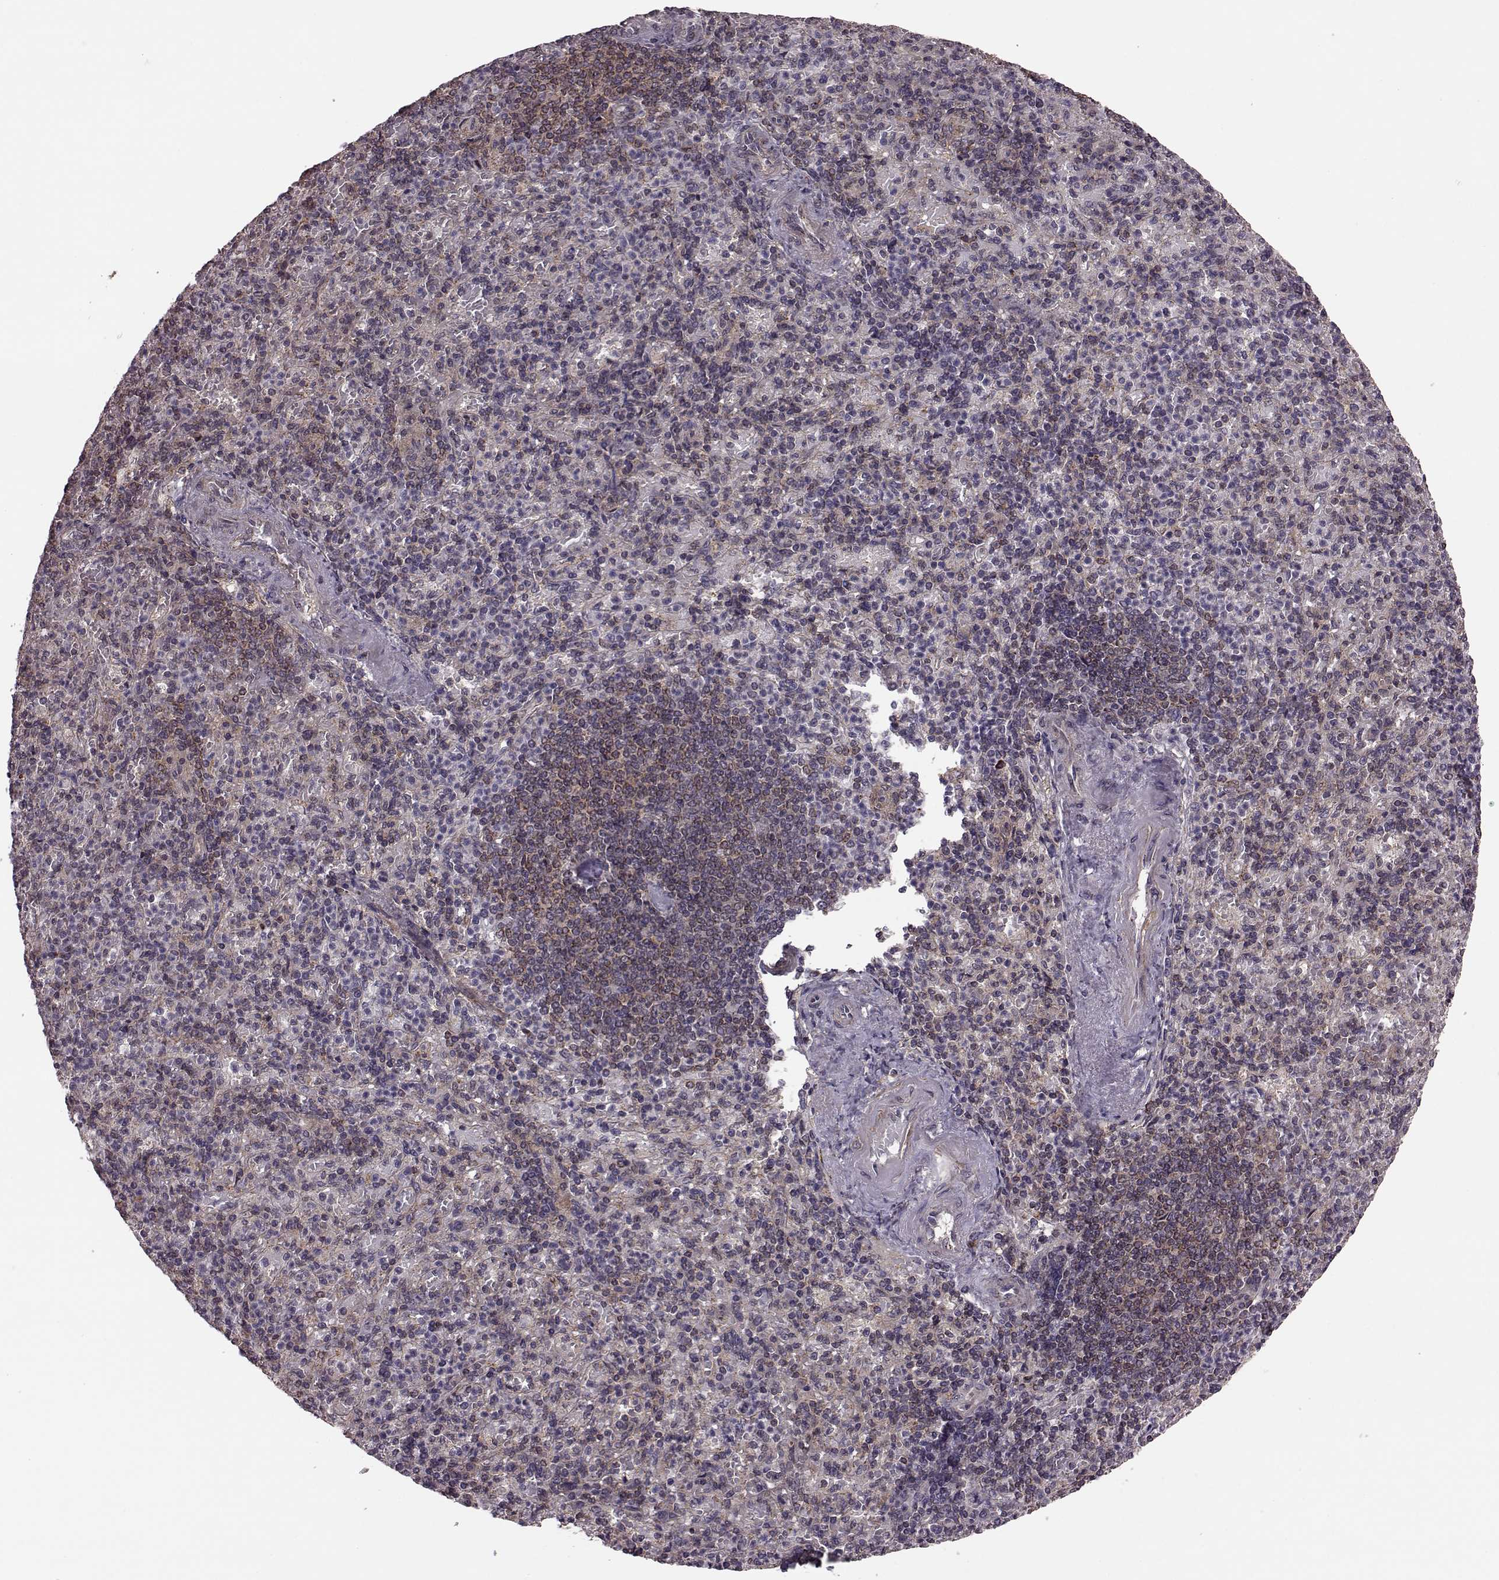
{"staining": {"intensity": "moderate", "quantity": "25%-75%", "location": "cytoplasmic/membranous"}, "tissue": "spleen", "cell_type": "Cells in red pulp", "image_type": "normal", "snomed": [{"axis": "morphology", "description": "Normal tissue, NOS"}, {"axis": "topography", "description": "Spleen"}], "caption": "IHC (DAB) staining of benign spleen demonstrates moderate cytoplasmic/membranous protein expression in approximately 25%-75% of cells in red pulp.", "gene": "FNIP2", "patient": {"sex": "female", "age": 74}}